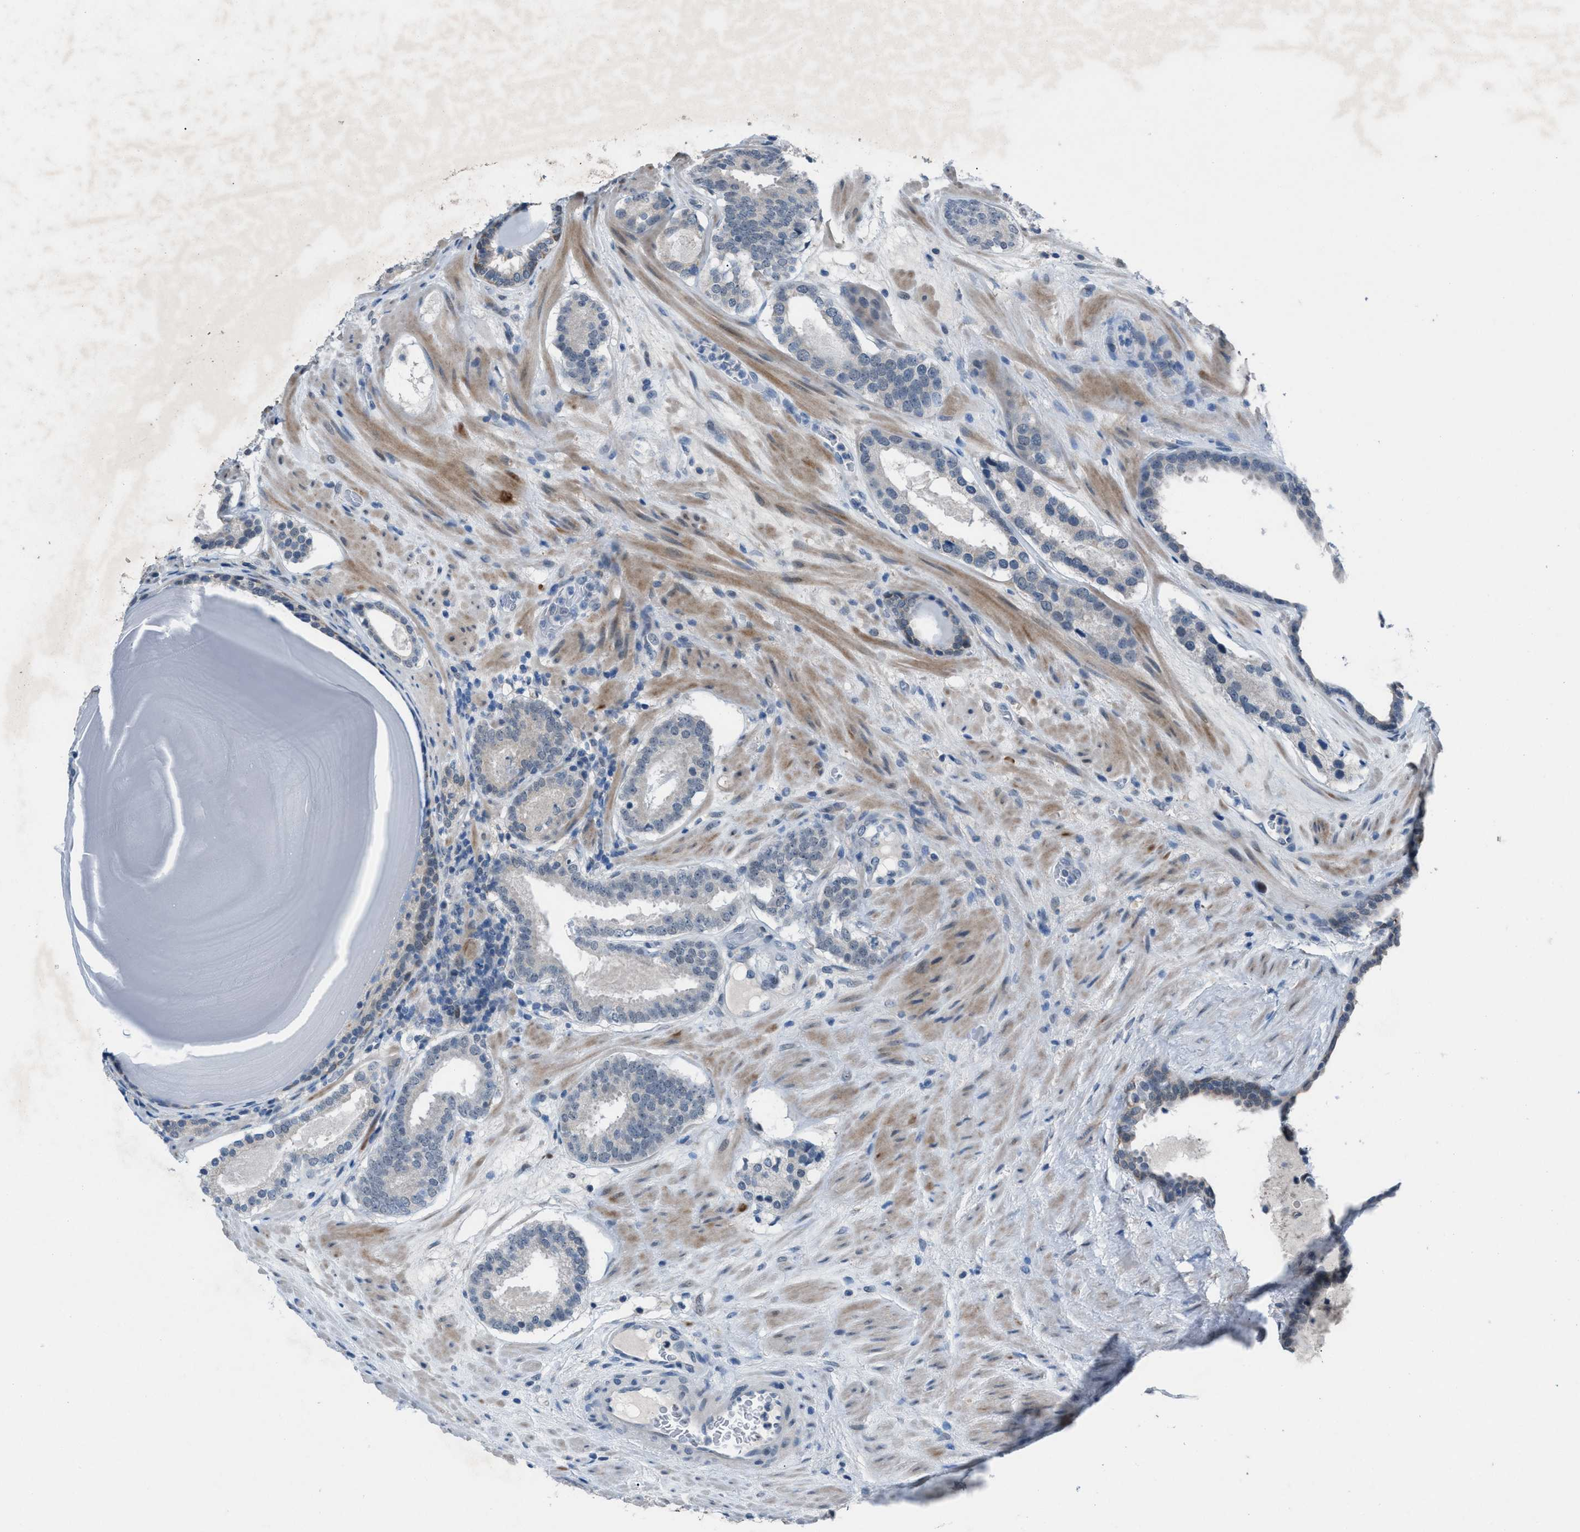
{"staining": {"intensity": "negative", "quantity": "none", "location": "none"}, "tissue": "prostate cancer", "cell_type": "Tumor cells", "image_type": "cancer", "snomed": [{"axis": "morphology", "description": "Adenocarcinoma, Low grade"}, {"axis": "topography", "description": "Prostate"}], "caption": "IHC image of neoplastic tissue: human prostate cancer (adenocarcinoma (low-grade)) stained with DAB (3,3'-diaminobenzidine) exhibits no significant protein staining in tumor cells.", "gene": "ANAPC11", "patient": {"sex": "male", "age": 69}}